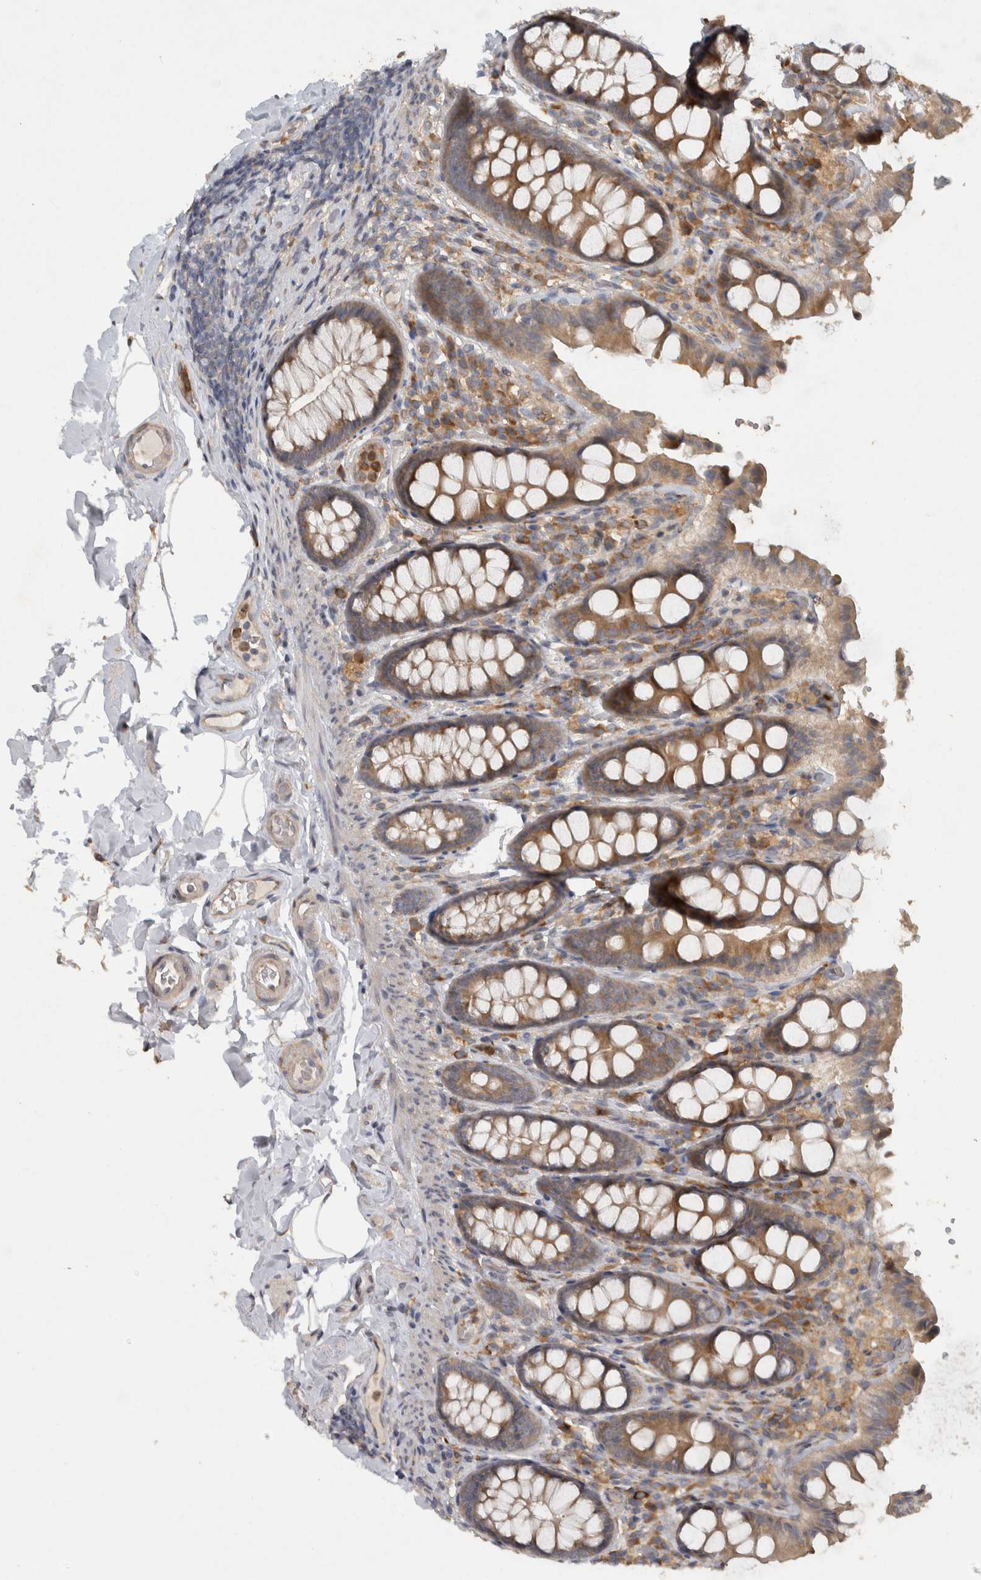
{"staining": {"intensity": "moderate", "quantity": ">75%", "location": "cytoplasmic/membranous"}, "tissue": "colon", "cell_type": "Endothelial cells", "image_type": "normal", "snomed": [{"axis": "morphology", "description": "Normal tissue, NOS"}, {"axis": "topography", "description": "Colon"}, {"axis": "topography", "description": "Peripheral nerve tissue"}], "caption": "Immunohistochemical staining of benign colon reveals medium levels of moderate cytoplasmic/membranous staining in about >75% of endothelial cells. The protein is shown in brown color, while the nuclei are stained blue.", "gene": "VEPH1", "patient": {"sex": "female", "age": 61}}